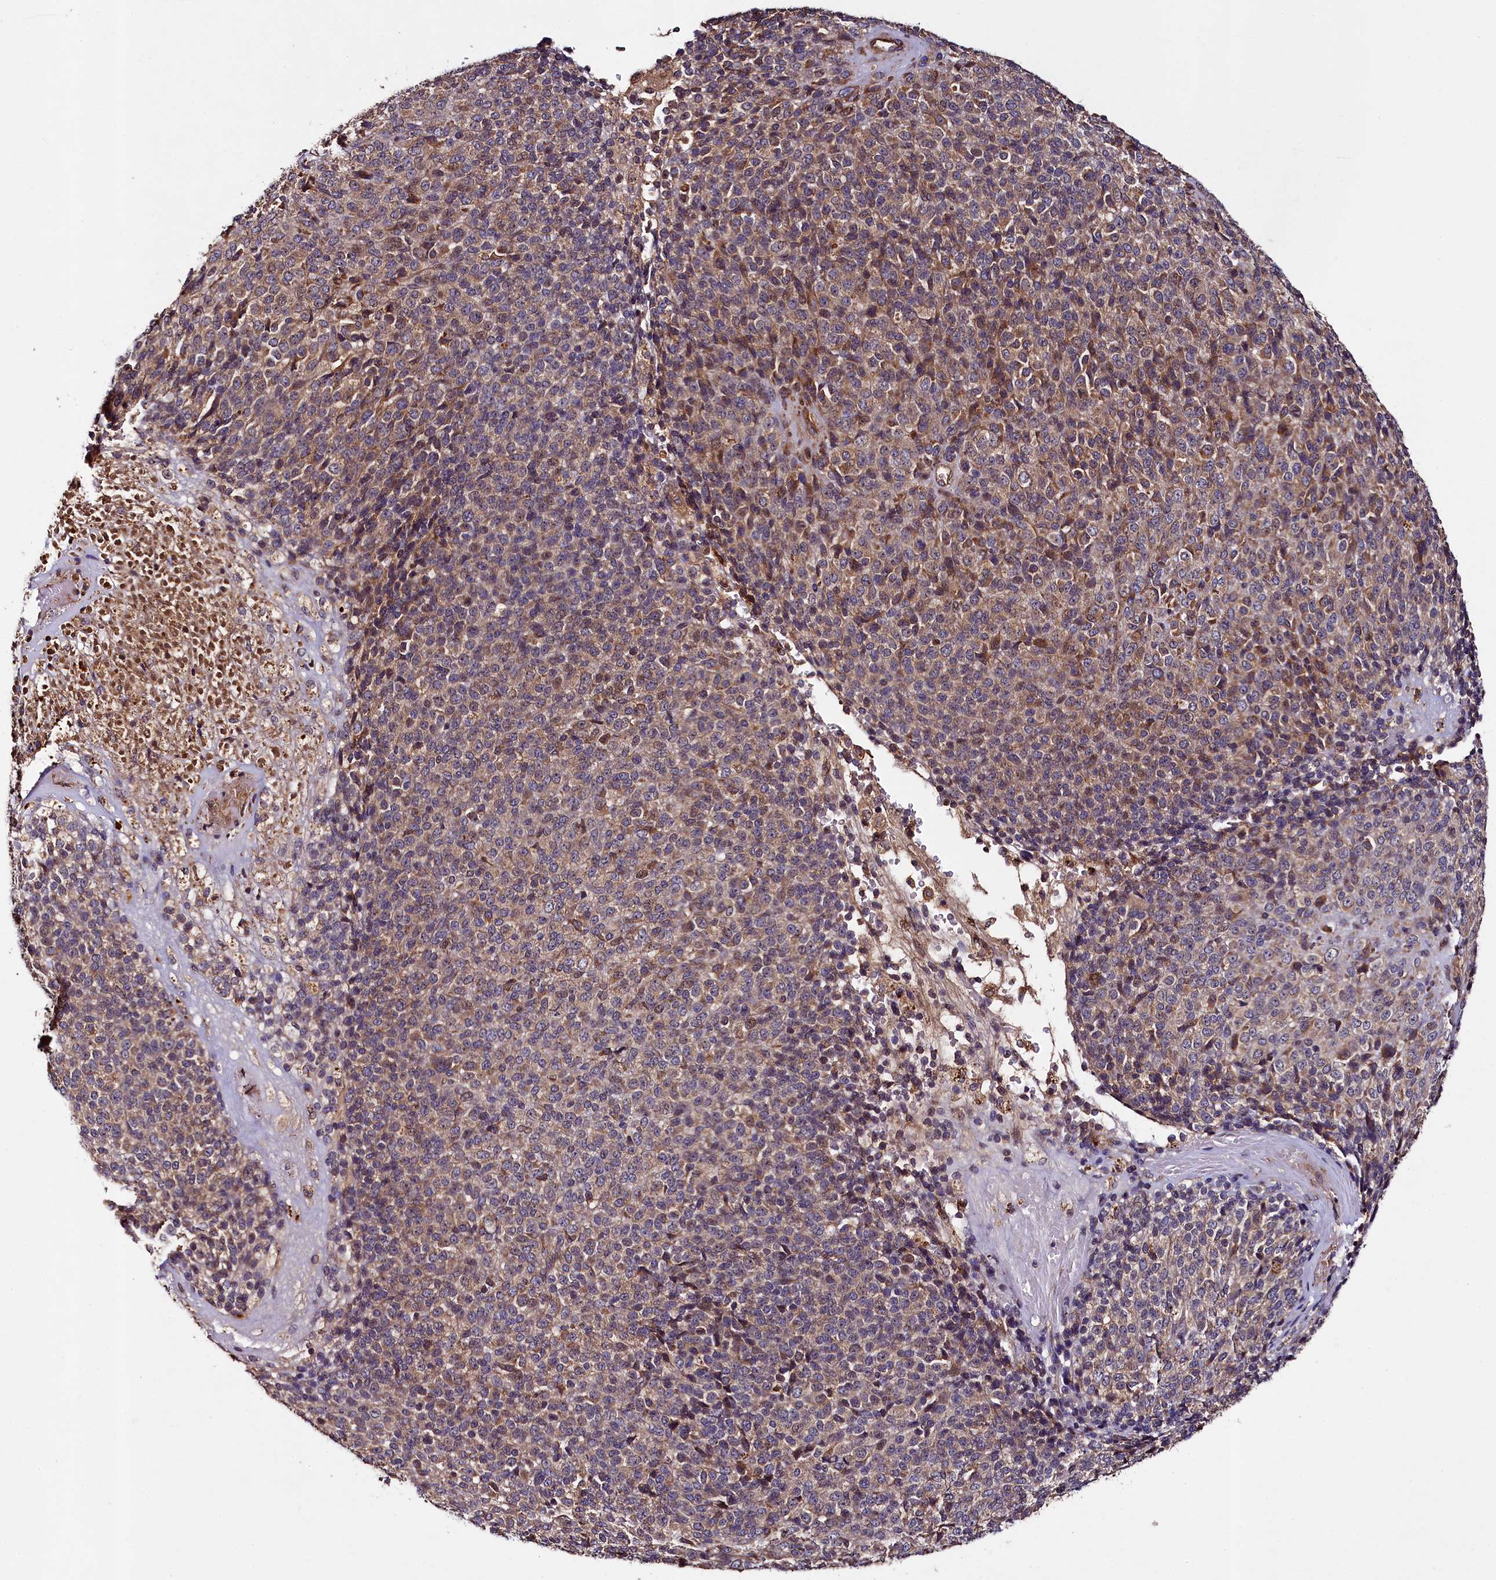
{"staining": {"intensity": "weak", "quantity": "25%-75%", "location": "cytoplasmic/membranous"}, "tissue": "melanoma", "cell_type": "Tumor cells", "image_type": "cancer", "snomed": [{"axis": "morphology", "description": "Malignant melanoma, Metastatic site"}, {"axis": "topography", "description": "Brain"}], "caption": "Melanoma stained for a protein (brown) reveals weak cytoplasmic/membranous positive staining in approximately 25%-75% of tumor cells.", "gene": "CCDC102A", "patient": {"sex": "female", "age": 56}}